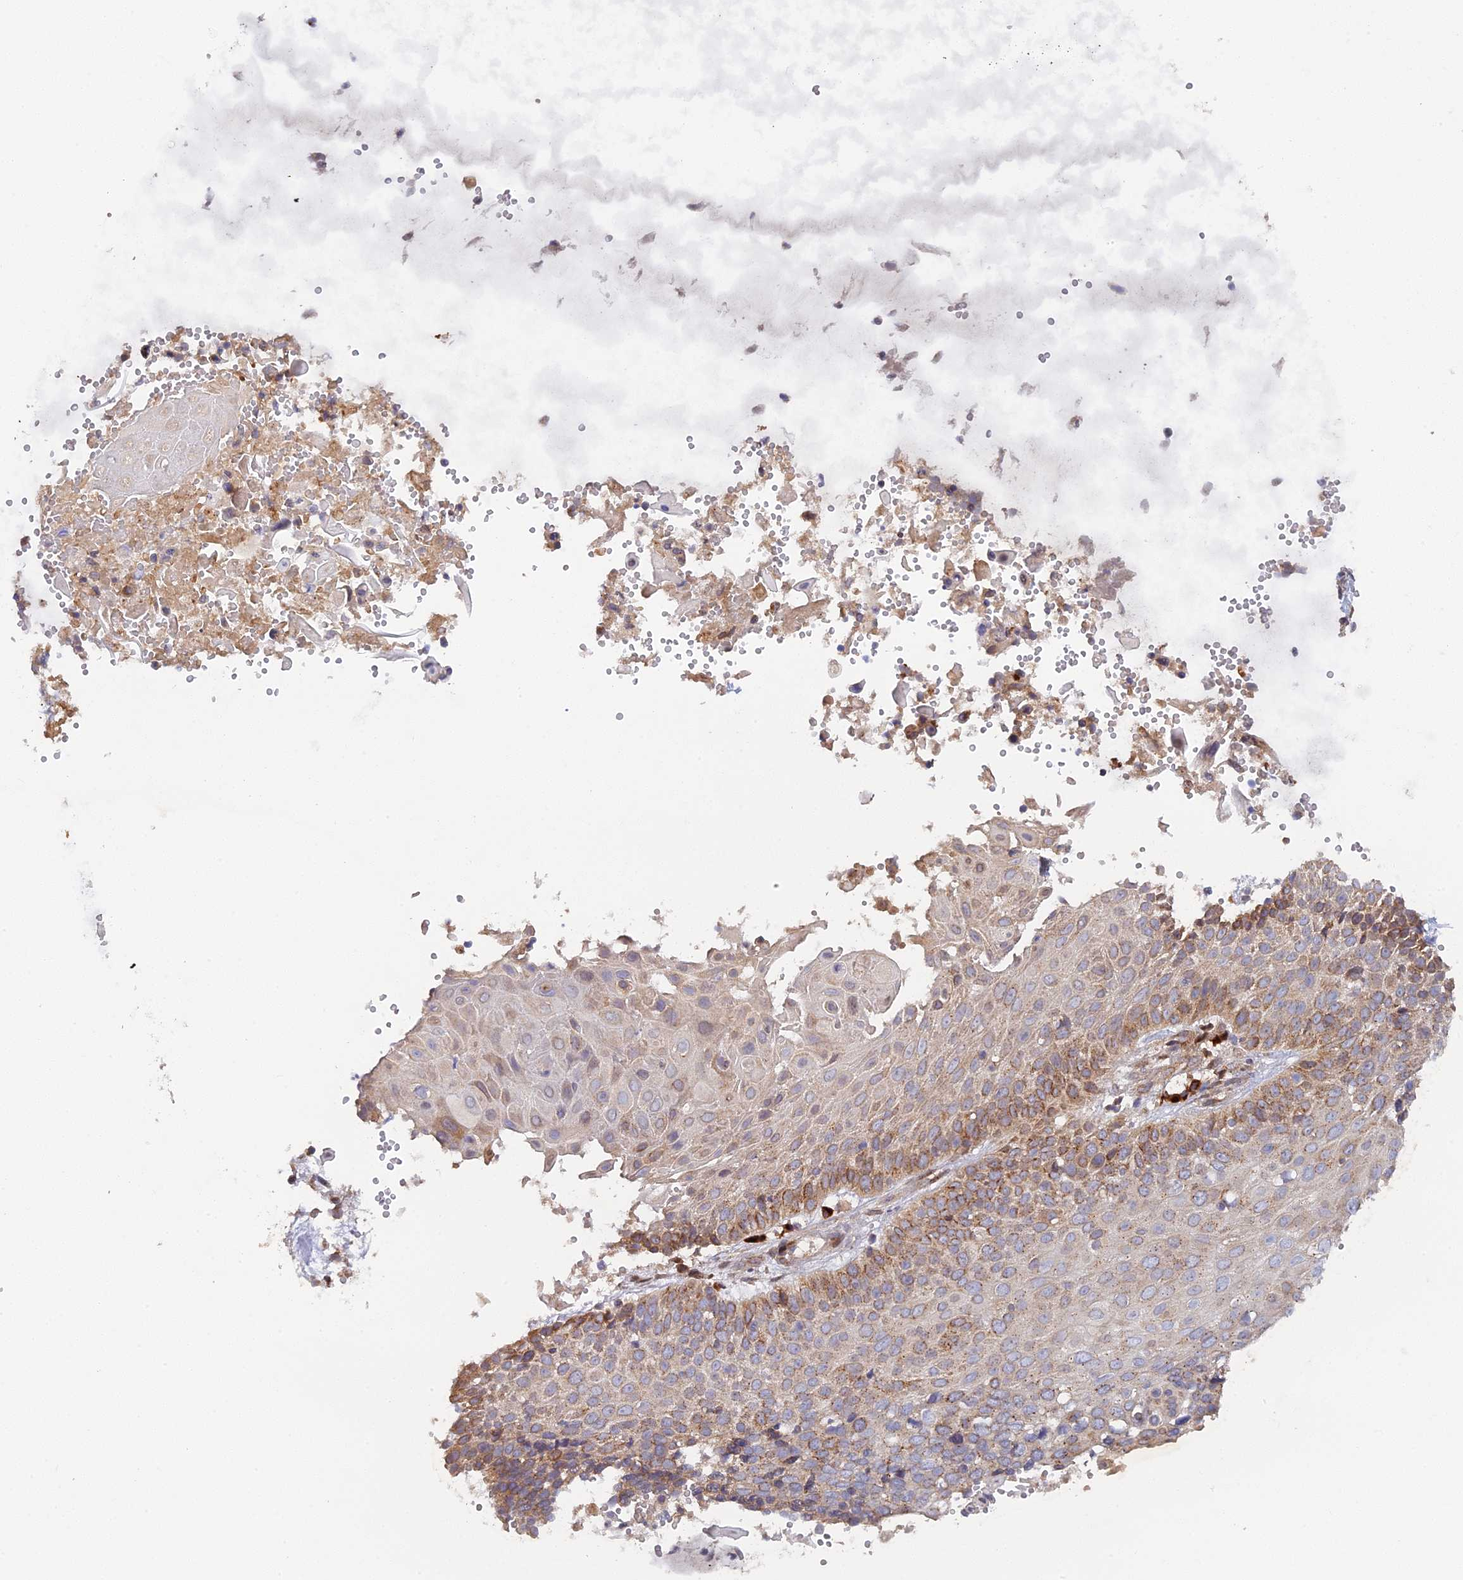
{"staining": {"intensity": "moderate", "quantity": "25%-75%", "location": "cytoplasmic/membranous,nuclear"}, "tissue": "cervical cancer", "cell_type": "Tumor cells", "image_type": "cancer", "snomed": [{"axis": "morphology", "description": "Squamous cell carcinoma, NOS"}, {"axis": "topography", "description": "Cervix"}], "caption": "Immunohistochemical staining of cervical squamous cell carcinoma reveals medium levels of moderate cytoplasmic/membranous and nuclear expression in about 25%-75% of tumor cells.", "gene": "SNX17", "patient": {"sex": "female", "age": 39}}